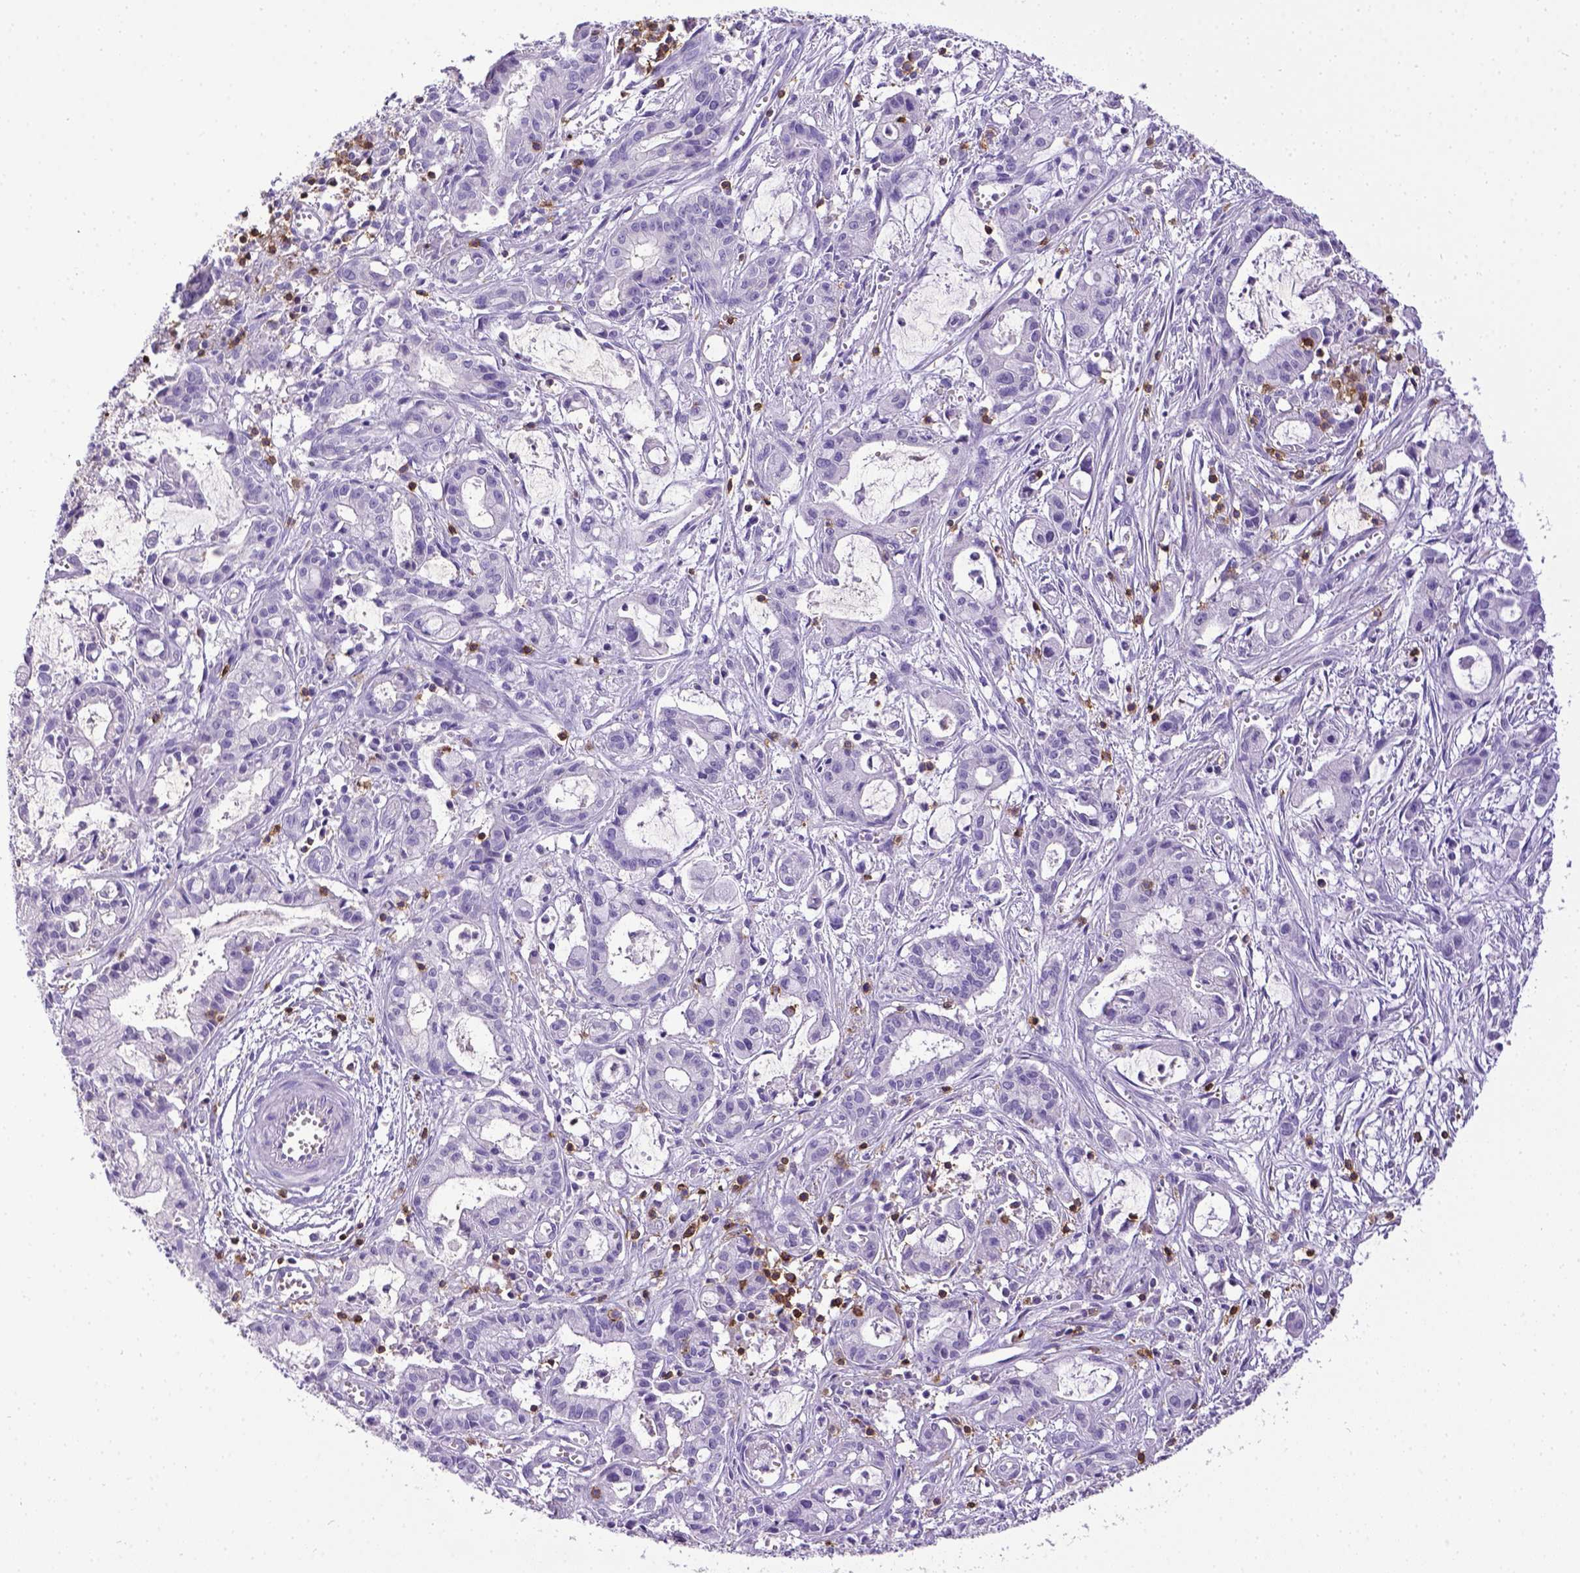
{"staining": {"intensity": "negative", "quantity": "none", "location": "none"}, "tissue": "pancreatic cancer", "cell_type": "Tumor cells", "image_type": "cancer", "snomed": [{"axis": "morphology", "description": "Adenocarcinoma, NOS"}, {"axis": "topography", "description": "Pancreas"}], "caption": "Immunohistochemical staining of human pancreatic adenocarcinoma shows no significant staining in tumor cells.", "gene": "CD3E", "patient": {"sex": "male", "age": 48}}